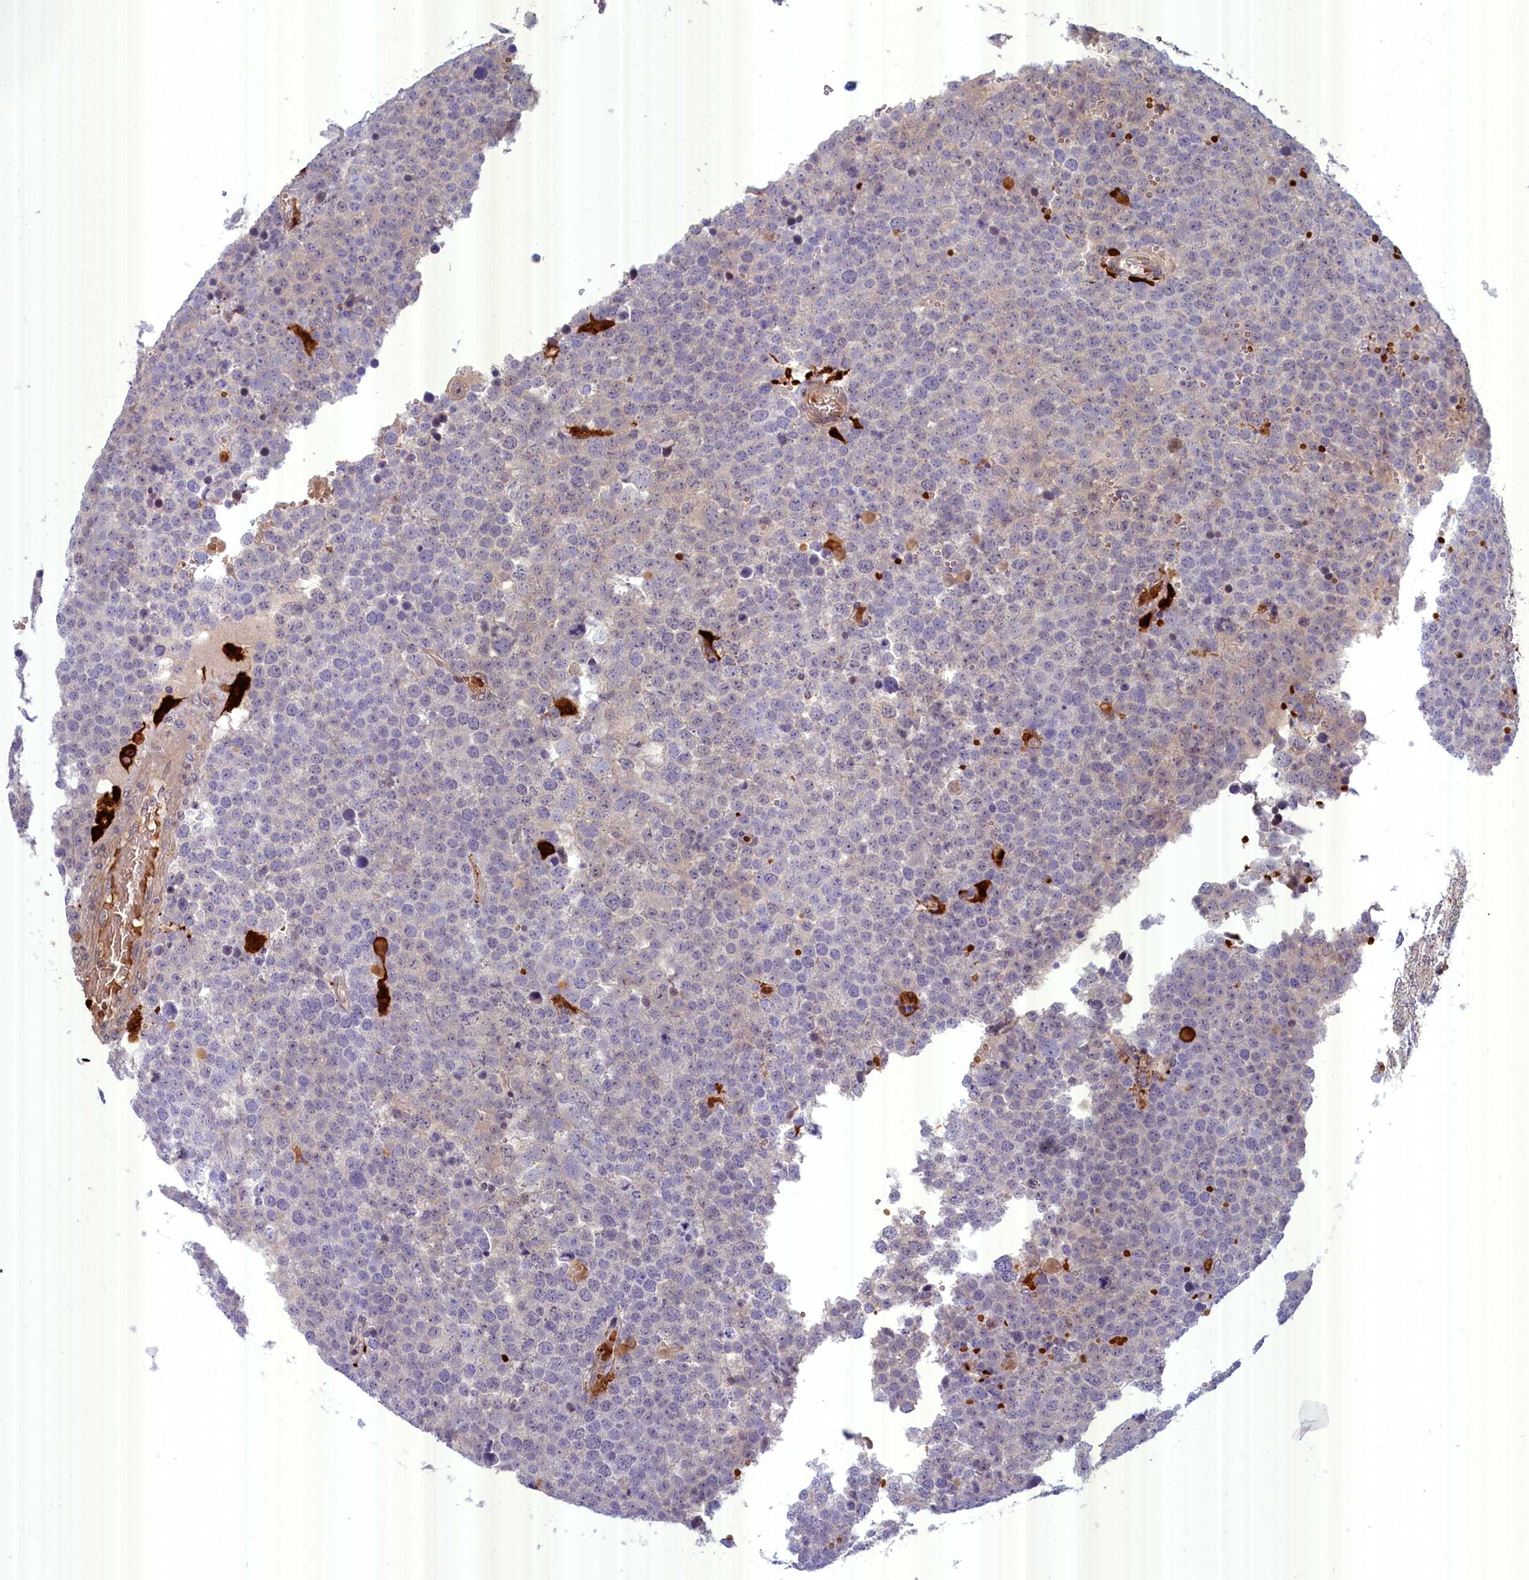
{"staining": {"intensity": "negative", "quantity": "none", "location": "none"}, "tissue": "testis cancer", "cell_type": "Tumor cells", "image_type": "cancer", "snomed": [{"axis": "morphology", "description": "Seminoma, NOS"}, {"axis": "topography", "description": "Testis"}], "caption": "This is an immunohistochemistry micrograph of testis cancer (seminoma). There is no staining in tumor cells.", "gene": "BLVRB", "patient": {"sex": "male", "age": 71}}